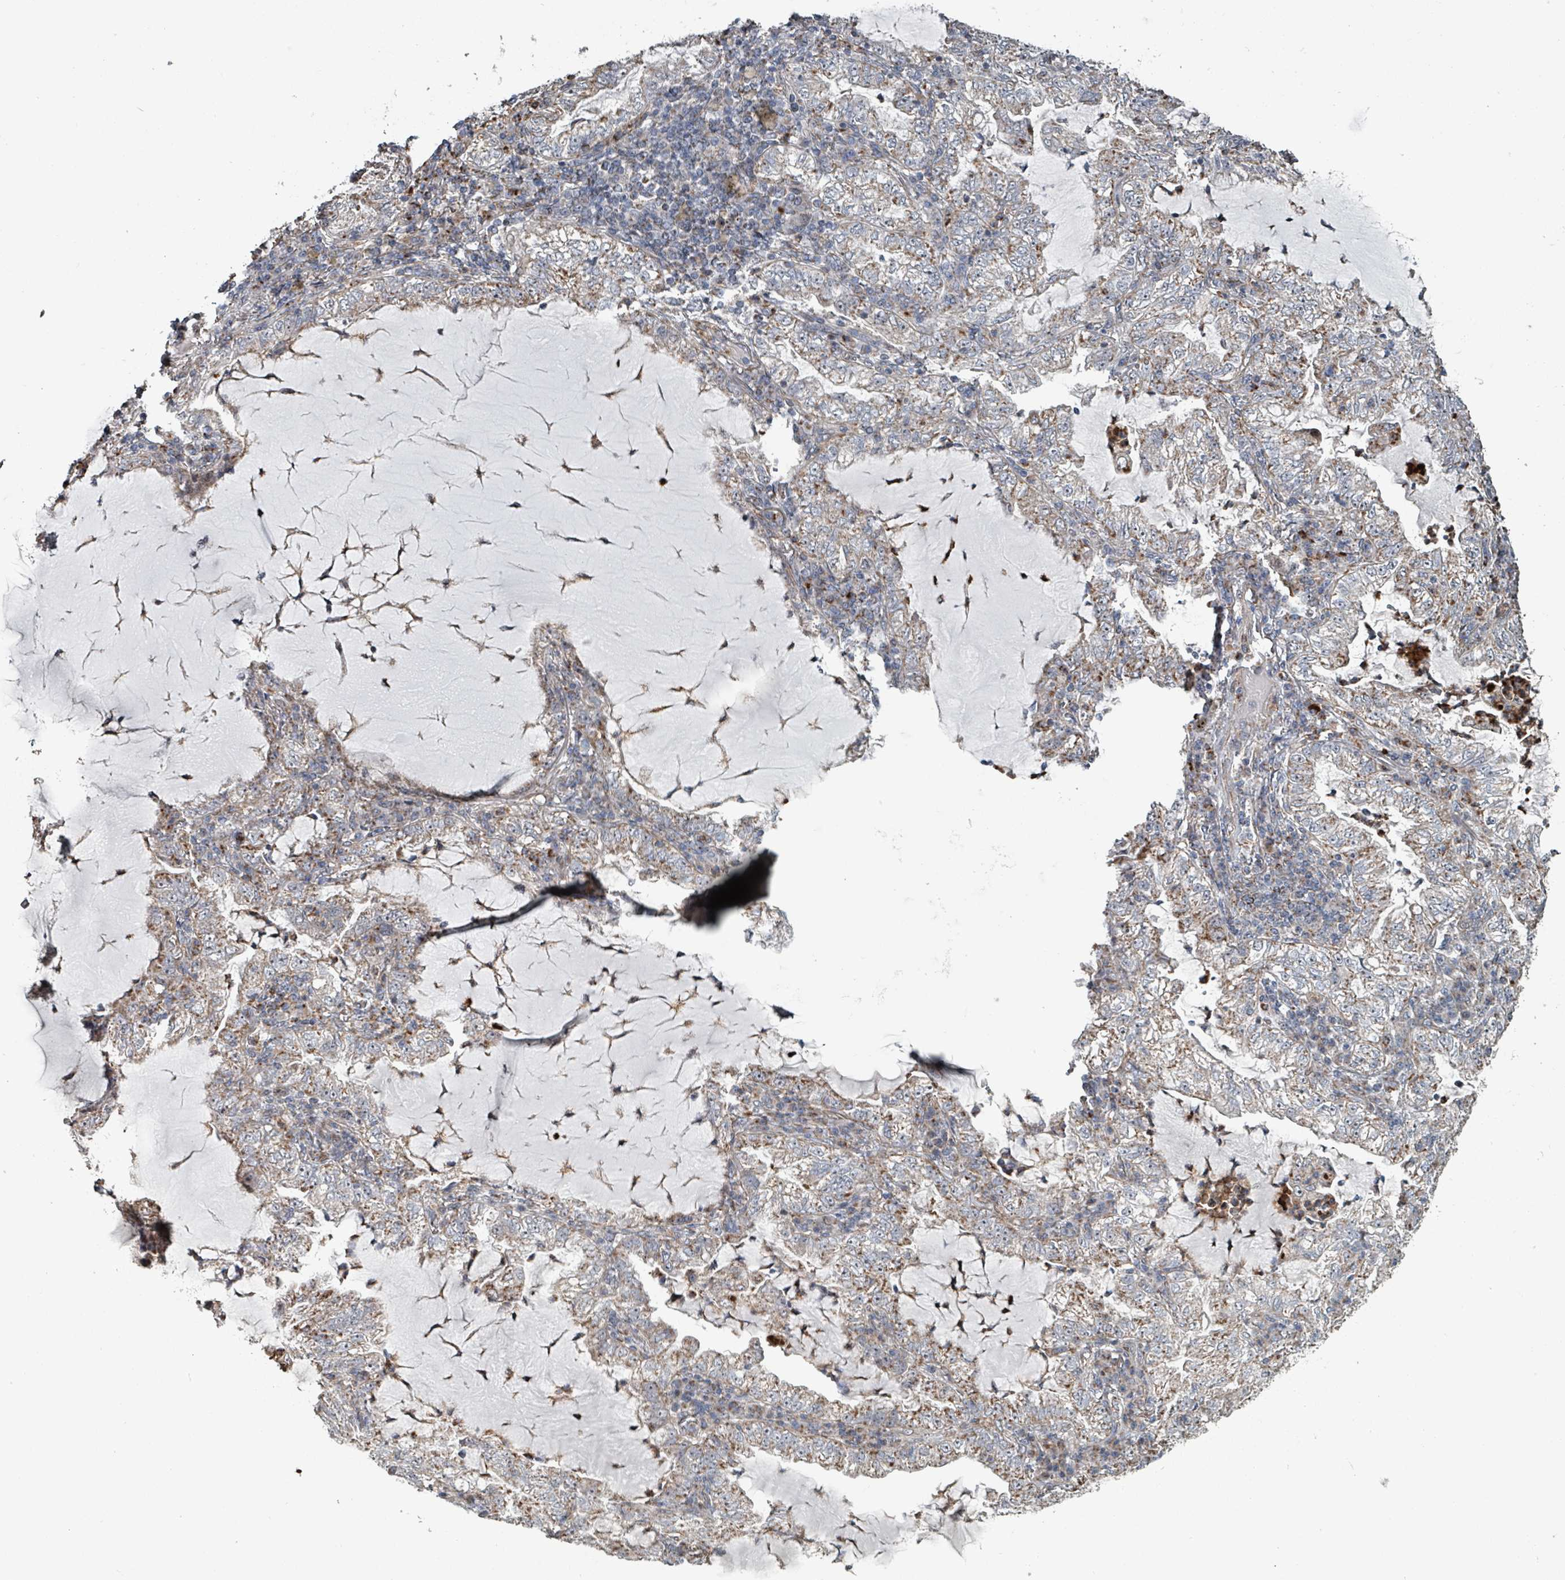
{"staining": {"intensity": "moderate", "quantity": "25%-75%", "location": "cytoplasmic/membranous"}, "tissue": "lung cancer", "cell_type": "Tumor cells", "image_type": "cancer", "snomed": [{"axis": "morphology", "description": "Adenocarcinoma, NOS"}, {"axis": "topography", "description": "Lung"}], "caption": "The histopathology image reveals a brown stain indicating the presence of a protein in the cytoplasmic/membranous of tumor cells in lung cancer (adenocarcinoma). The staining is performed using DAB (3,3'-diaminobenzidine) brown chromogen to label protein expression. The nuclei are counter-stained blue using hematoxylin.", "gene": "MRPL4", "patient": {"sex": "female", "age": 73}}